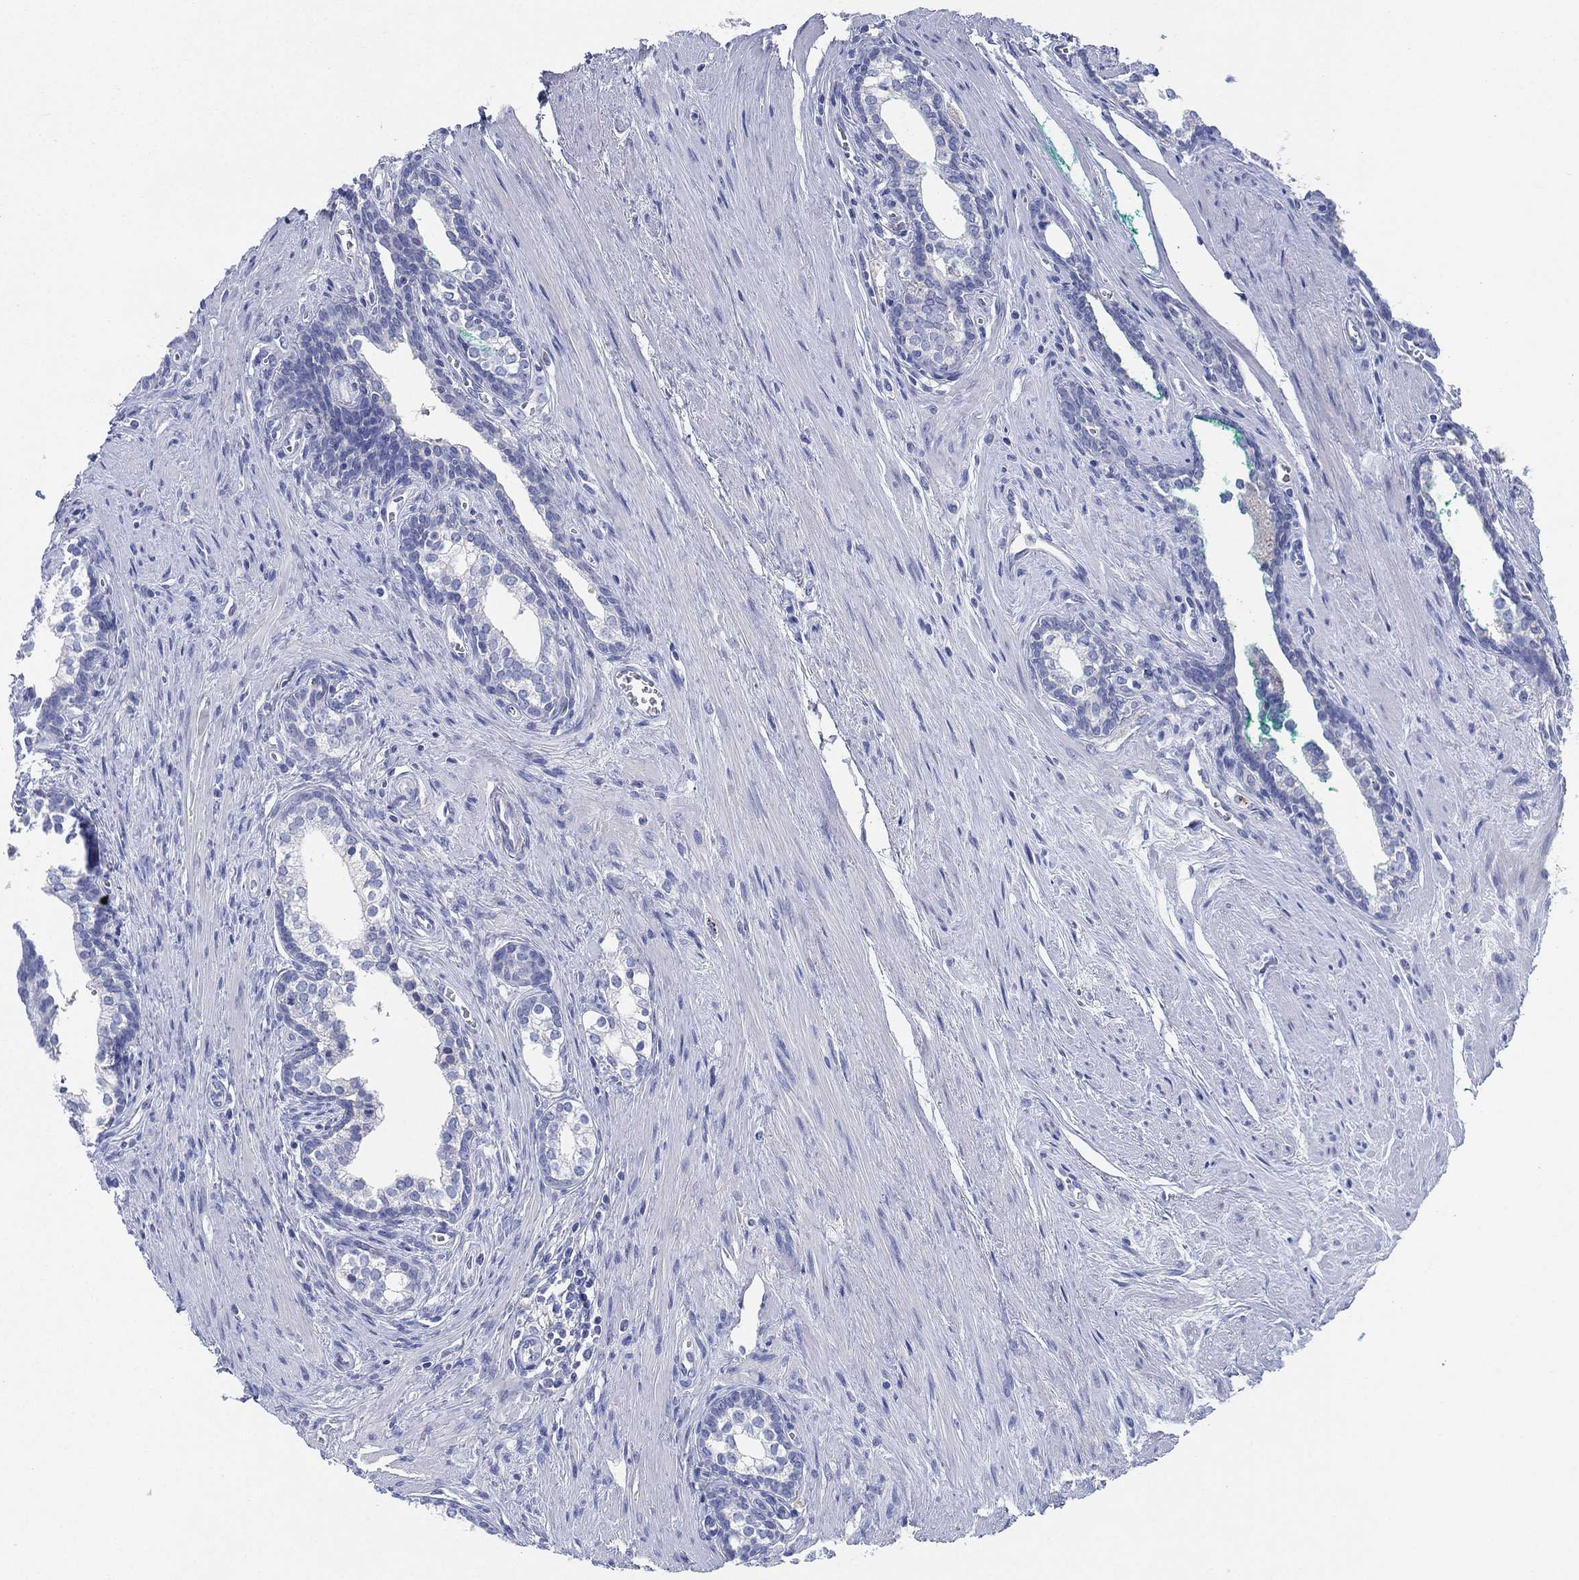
{"staining": {"intensity": "negative", "quantity": "none", "location": "none"}, "tissue": "prostate cancer", "cell_type": "Tumor cells", "image_type": "cancer", "snomed": [{"axis": "morphology", "description": "Adenocarcinoma, NOS"}, {"axis": "morphology", "description": "Adenocarcinoma, High grade"}, {"axis": "topography", "description": "Prostate"}], "caption": "Immunohistochemistry image of neoplastic tissue: prostate cancer stained with DAB (3,3'-diaminobenzidine) demonstrates no significant protein positivity in tumor cells.", "gene": "ADAD2", "patient": {"sex": "male", "age": 61}}